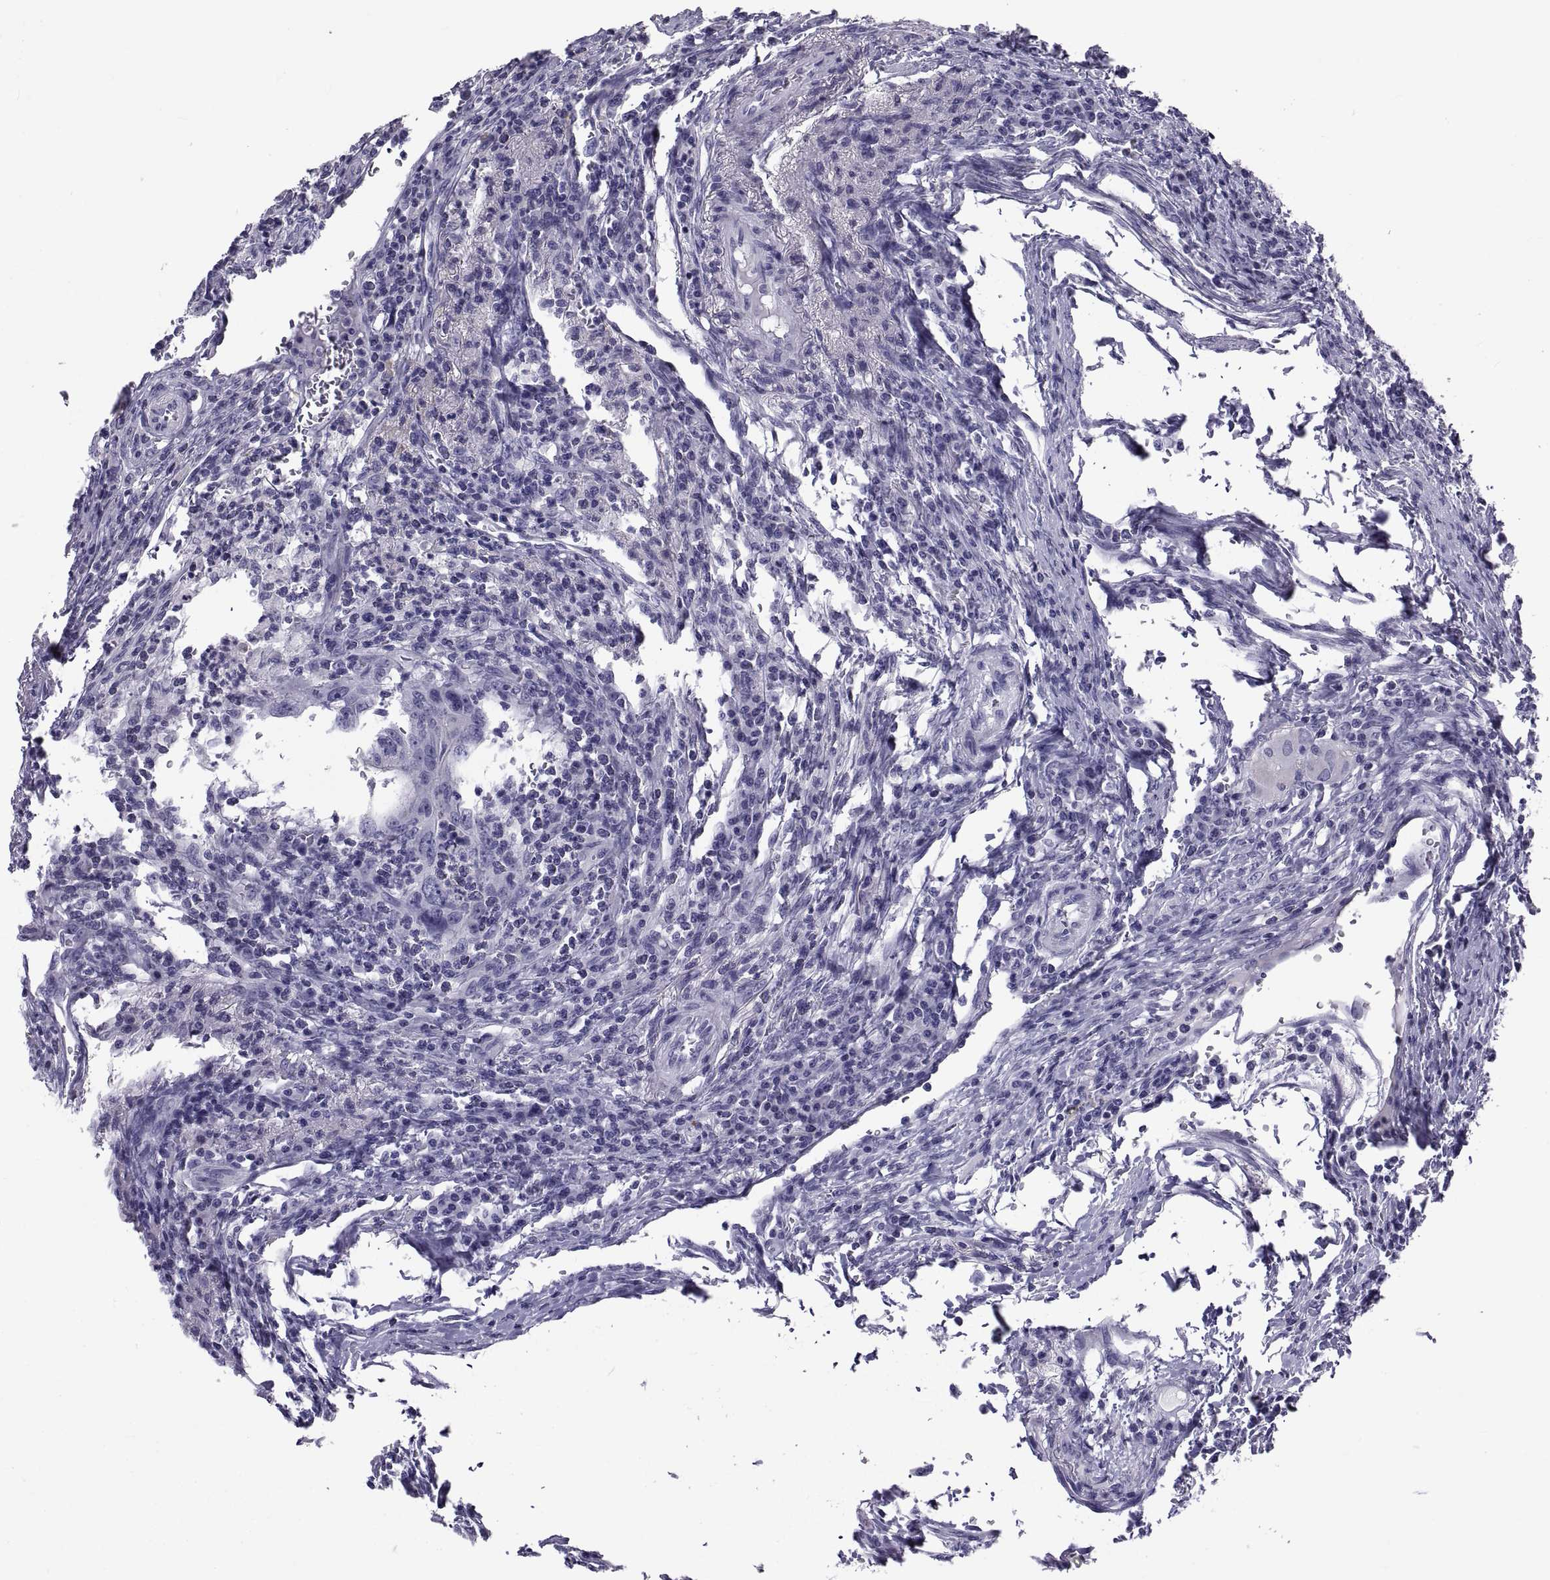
{"staining": {"intensity": "negative", "quantity": "none", "location": "none"}, "tissue": "colorectal cancer", "cell_type": "Tumor cells", "image_type": "cancer", "snomed": [{"axis": "morphology", "description": "Adenocarcinoma, NOS"}, {"axis": "topography", "description": "Colon"}], "caption": "An immunohistochemistry (IHC) micrograph of colorectal adenocarcinoma is shown. There is no staining in tumor cells of colorectal adenocarcinoma.", "gene": "NPTX2", "patient": {"sex": "female", "age": 70}}